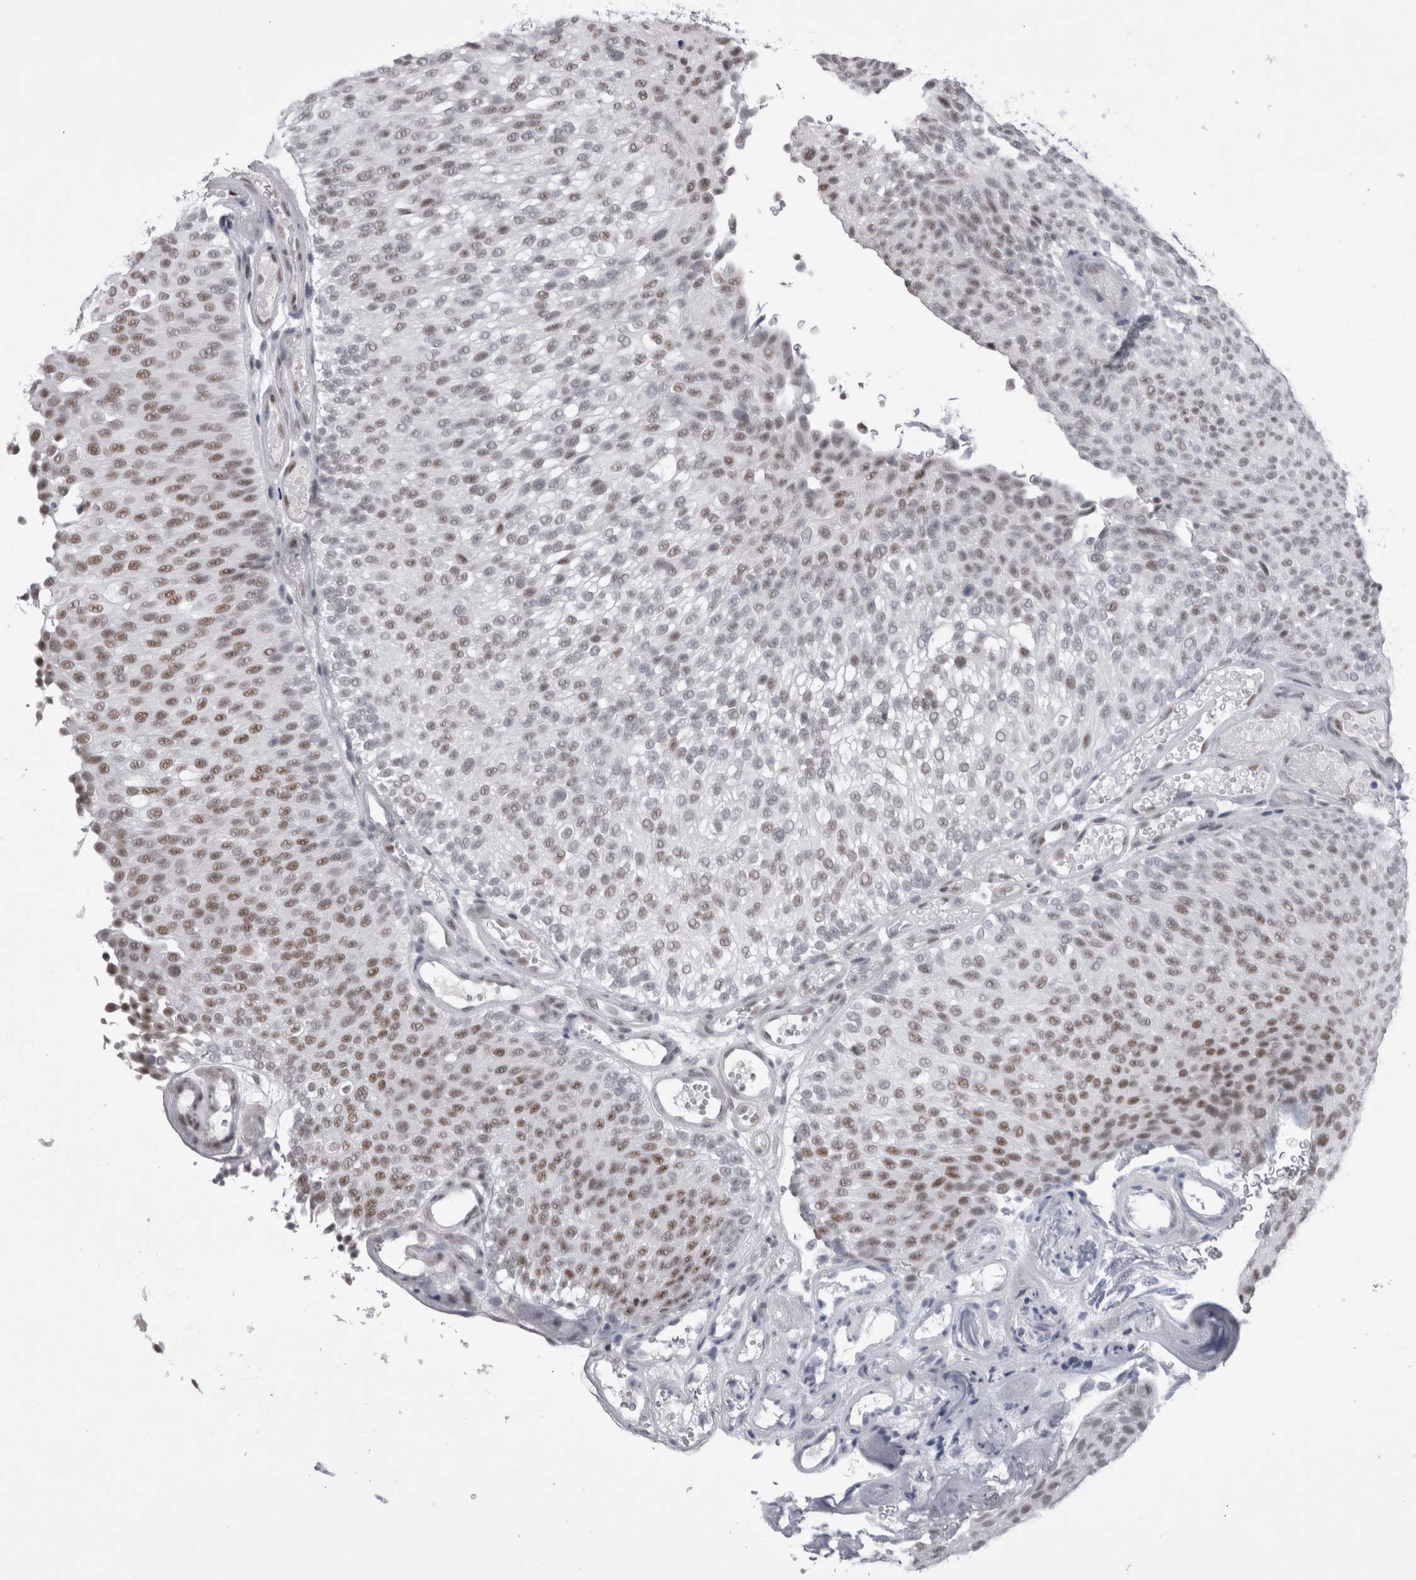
{"staining": {"intensity": "moderate", "quantity": ">75%", "location": "nuclear"}, "tissue": "urothelial cancer", "cell_type": "Tumor cells", "image_type": "cancer", "snomed": [{"axis": "morphology", "description": "Urothelial carcinoma, Low grade"}, {"axis": "topography", "description": "Urinary bladder"}], "caption": "Moderate nuclear positivity for a protein is seen in about >75% of tumor cells of urothelial cancer using immunohistochemistry.", "gene": "API5", "patient": {"sex": "male", "age": 78}}